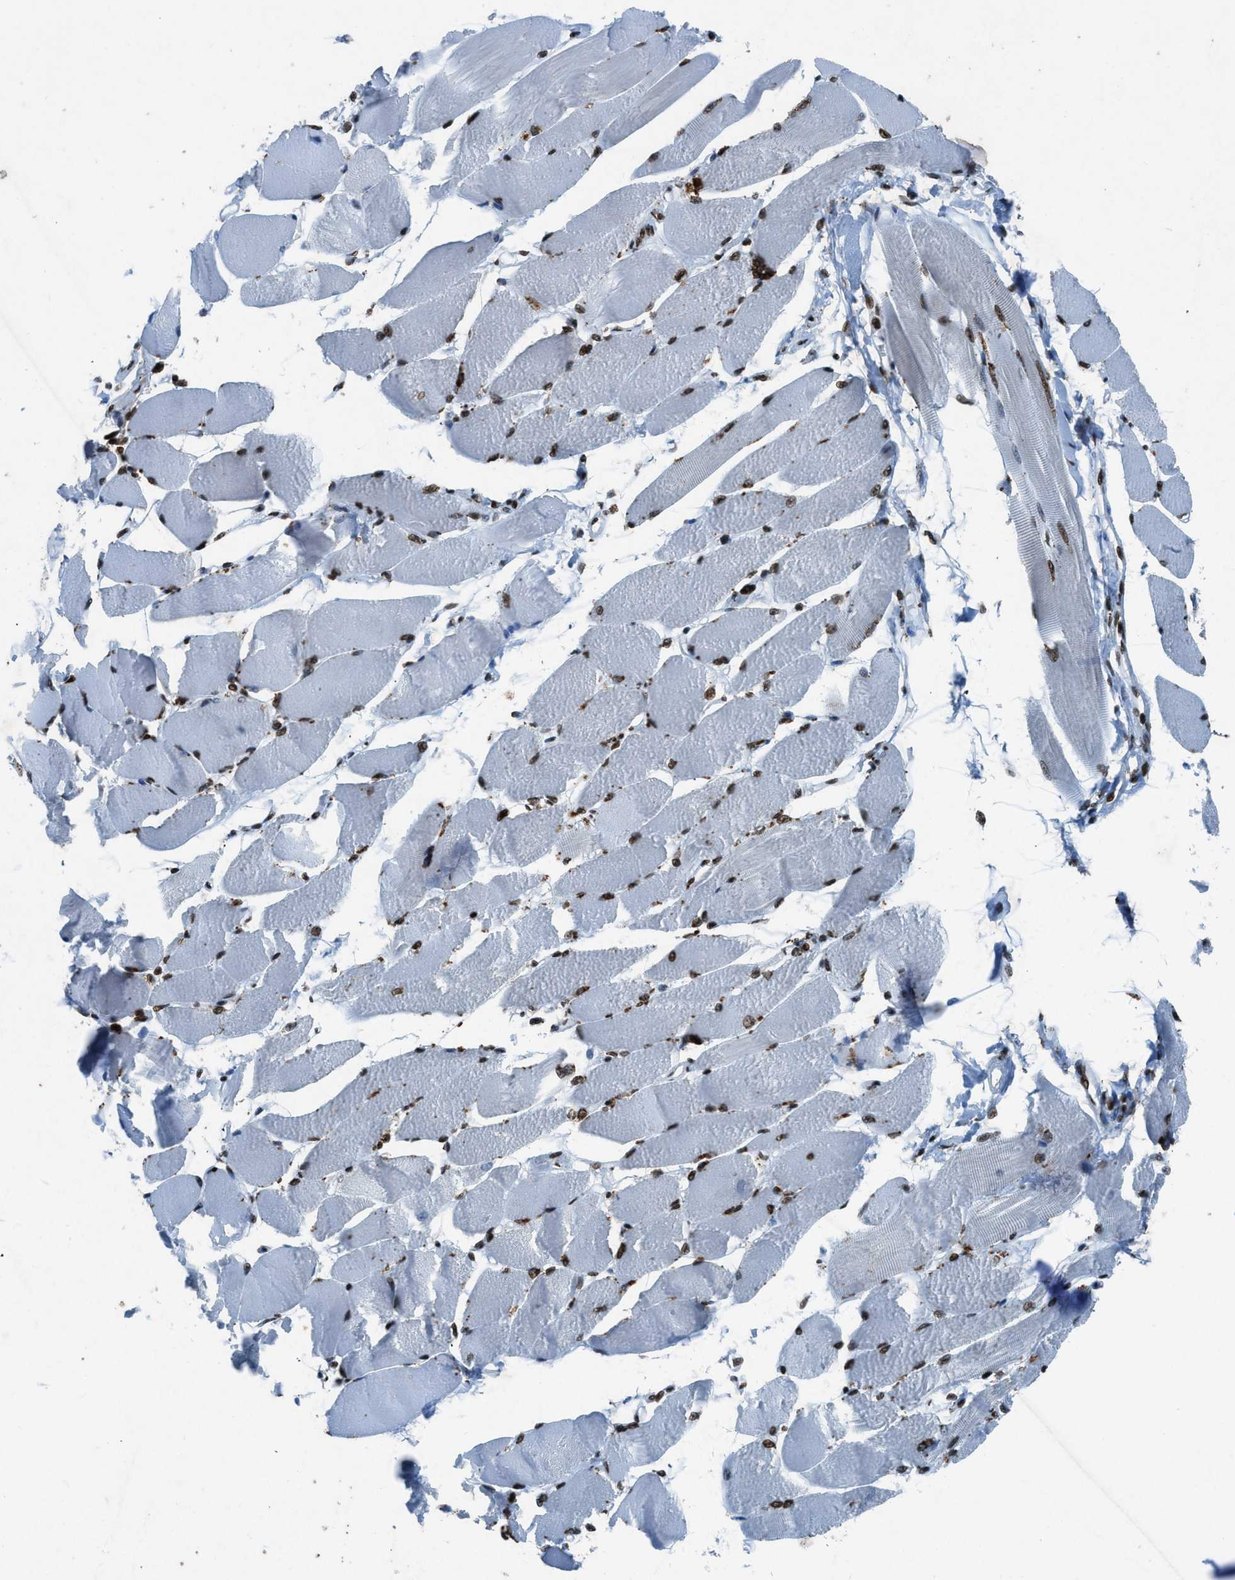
{"staining": {"intensity": "strong", "quantity": ">75%", "location": "nuclear"}, "tissue": "skeletal muscle", "cell_type": "Myocytes", "image_type": "normal", "snomed": [{"axis": "morphology", "description": "Normal tissue, NOS"}, {"axis": "topography", "description": "Skeletal muscle"}, {"axis": "topography", "description": "Peripheral nerve tissue"}], "caption": "Protein staining by IHC demonstrates strong nuclear expression in approximately >75% of myocytes in benign skeletal muscle.", "gene": "NXF1", "patient": {"sex": "female", "age": 84}}